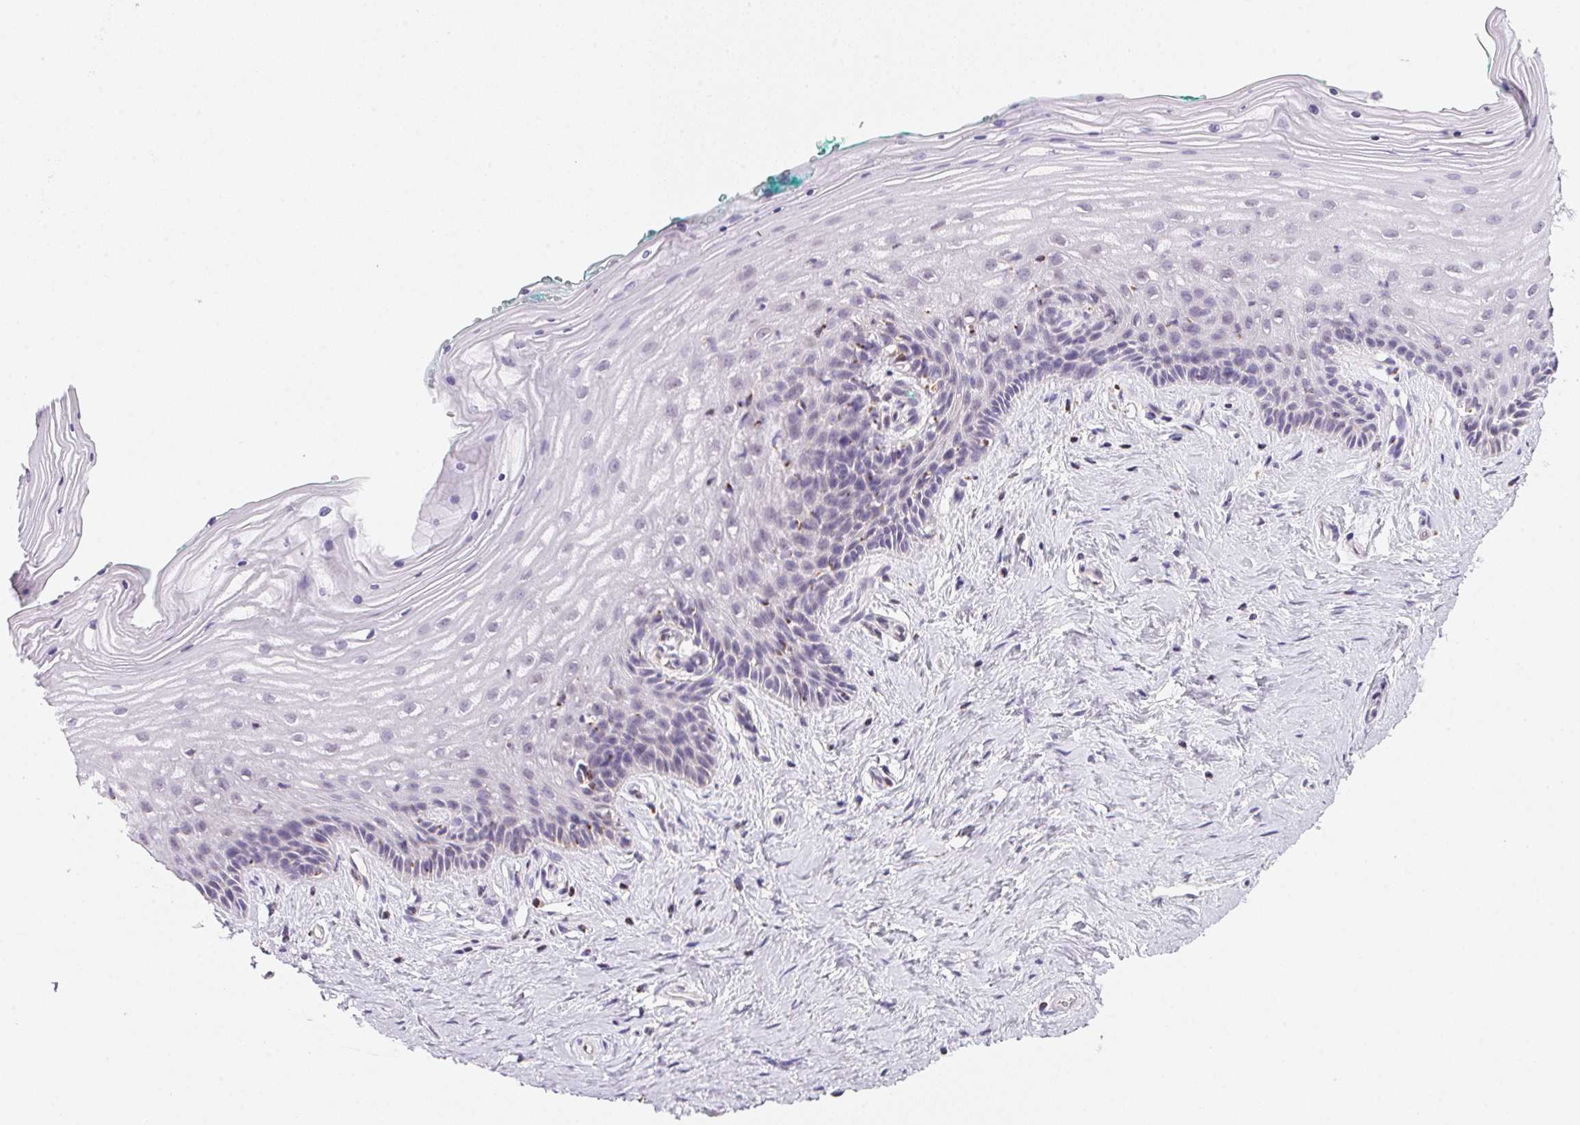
{"staining": {"intensity": "negative", "quantity": "none", "location": "none"}, "tissue": "vagina", "cell_type": "Squamous epithelial cells", "image_type": "normal", "snomed": [{"axis": "morphology", "description": "Normal tissue, NOS"}, {"axis": "topography", "description": "Vagina"}], "caption": "This is a photomicrograph of immunohistochemistry staining of normal vagina, which shows no positivity in squamous epithelial cells.", "gene": "GIPC2", "patient": {"sex": "female", "age": 45}}